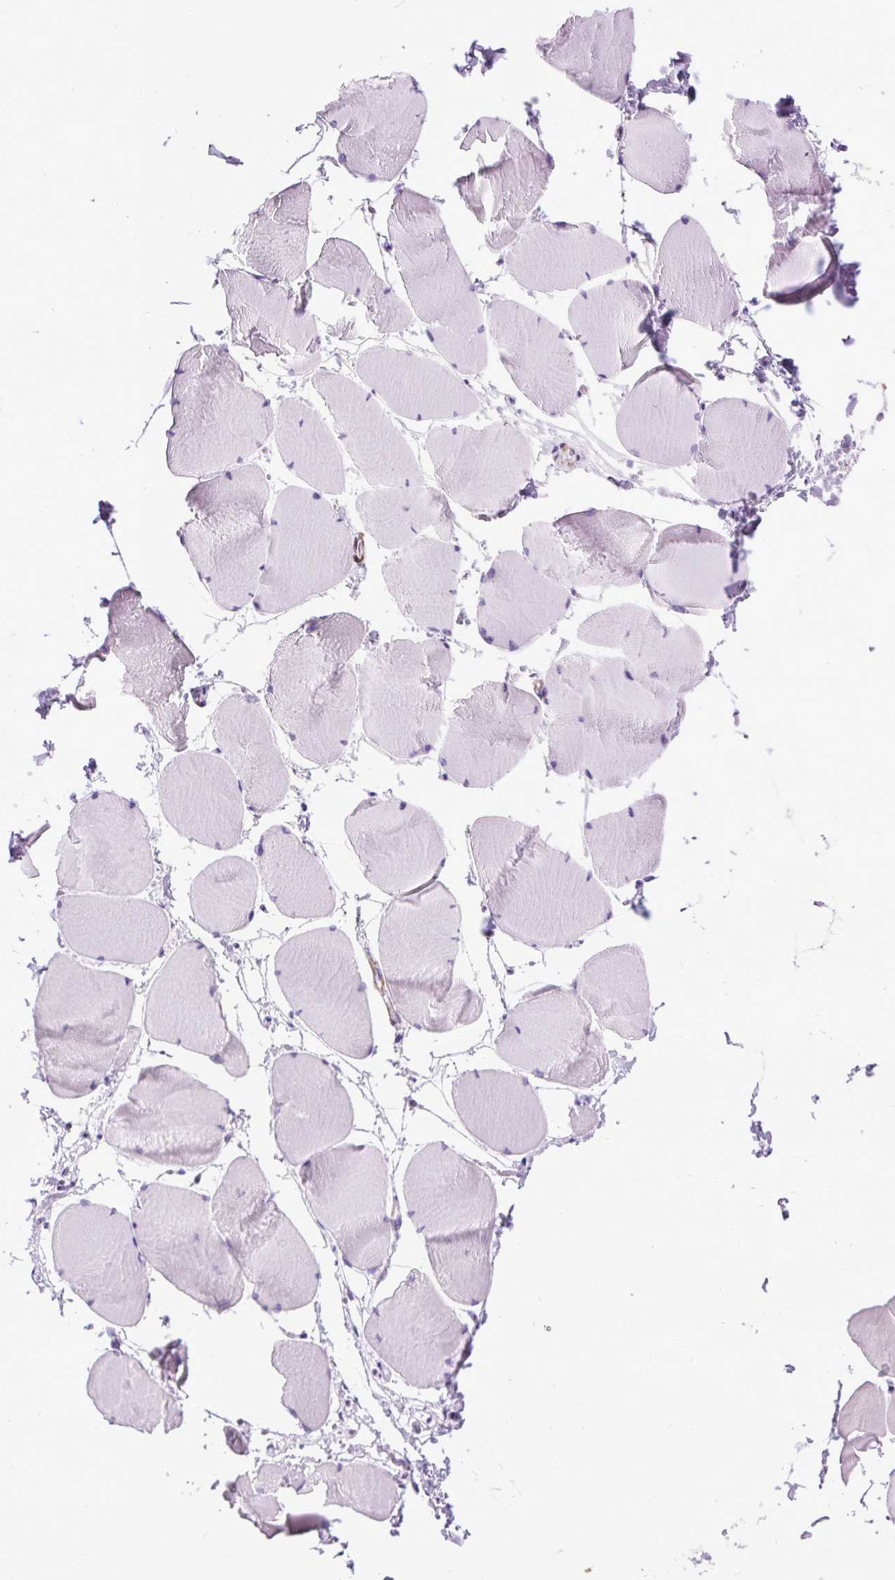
{"staining": {"intensity": "negative", "quantity": "none", "location": "none"}, "tissue": "skeletal muscle", "cell_type": "Myocytes", "image_type": "normal", "snomed": [{"axis": "morphology", "description": "Normal tissue, NOS"}, {"axis": "topography", "description": "Skeletal muscle"}], "caption": "Skeletal muscle was stained to show a protein in brown. There is no significant expression in myocytes. The staining is performed using DAB (3,3'-diaminobenzidine) brown chromogen with nuclei counter-stained in using hematoxylin.", "gene": "DPP6", "patient": {"sex": "male", "age": 25}}